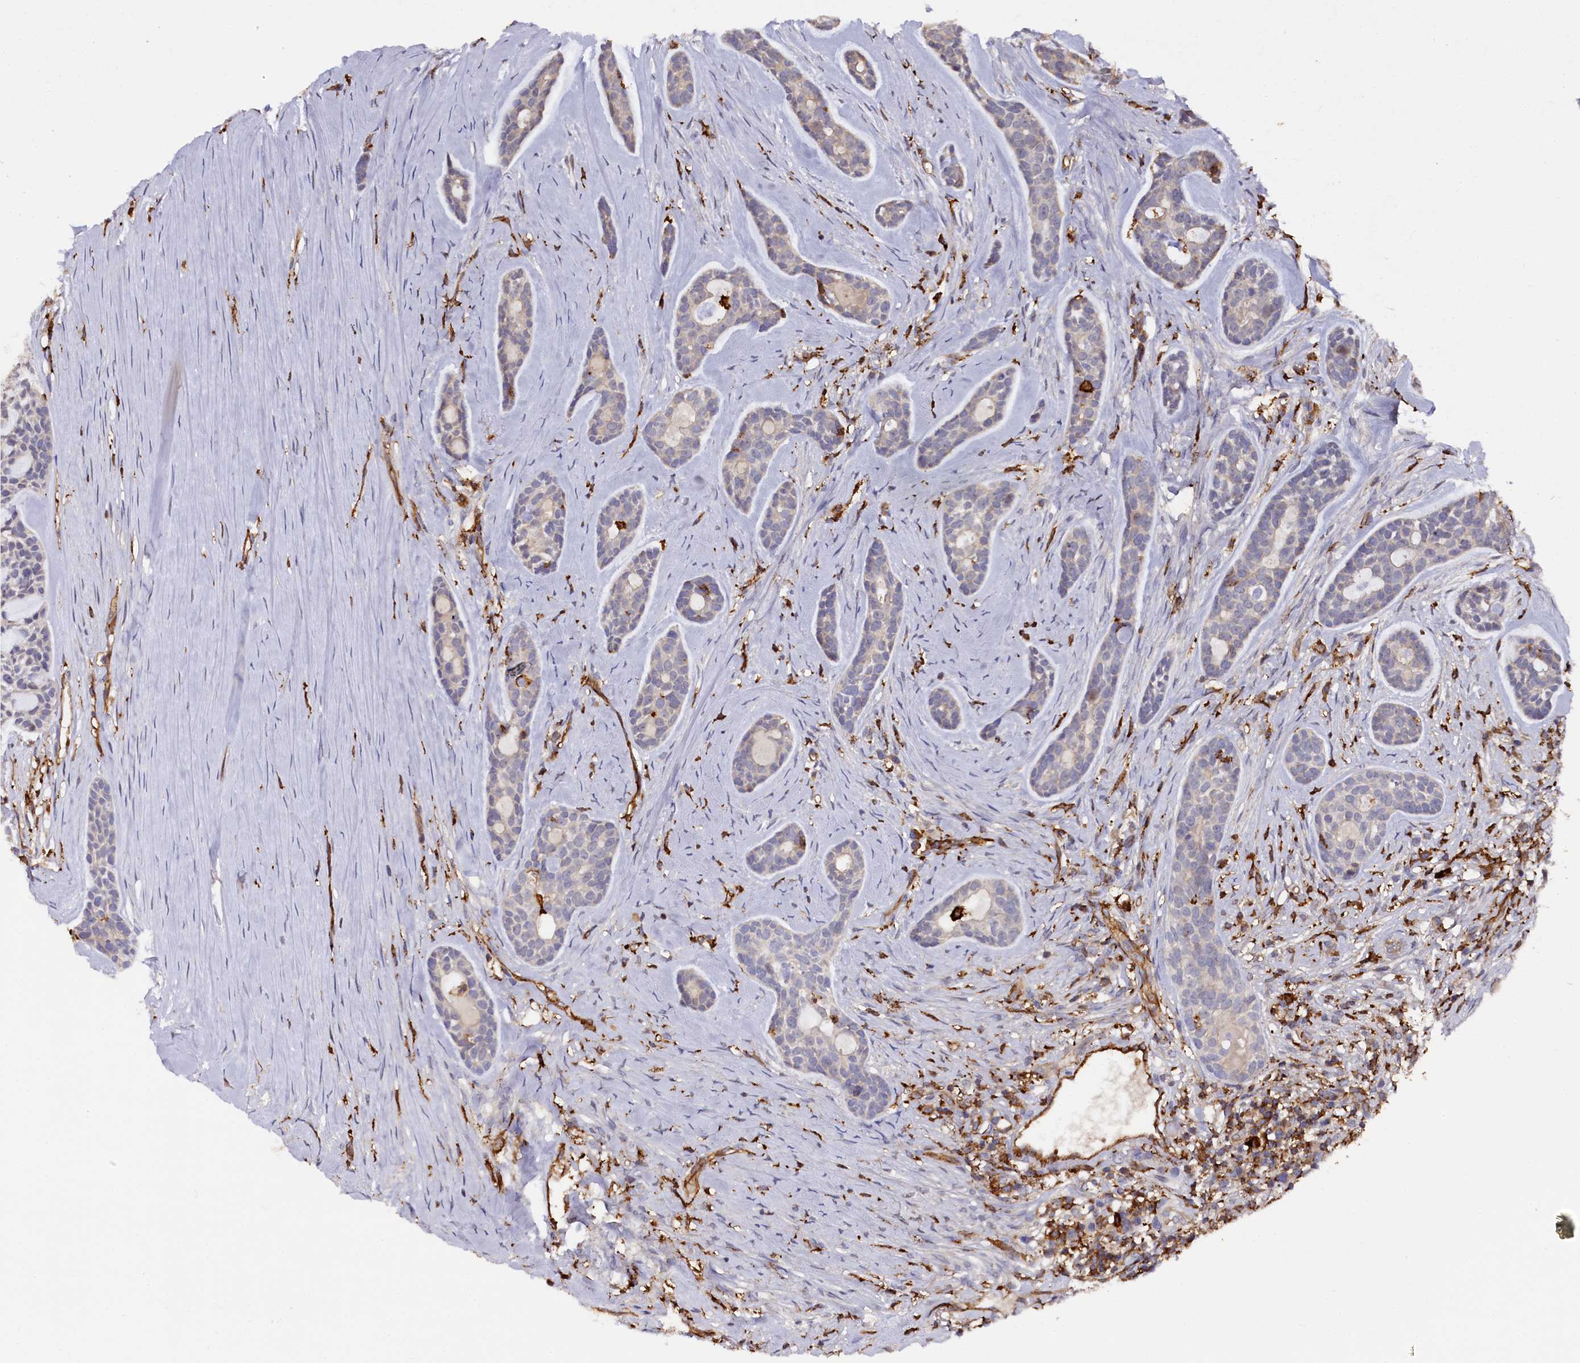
{"staining": {"intensity": "negative", "quantity": "none", "location": "none"}, "tissue": "head and neck cancer", "cell_type": "Tumor cells", "image_type": "cancer", "snomed": [{"axis": "morphology", "description": "Adenocarcinoma, NOS"}, {"axis": "topography", "description": "Subcutis"}, {"axis": "topography", "description": "Head-Neck"}], "caption": "Tumor cells show no significant expression in head and neck cancer.", "gene": "PLEKHO2", "patient": {"sex": "female", "age": 73}}